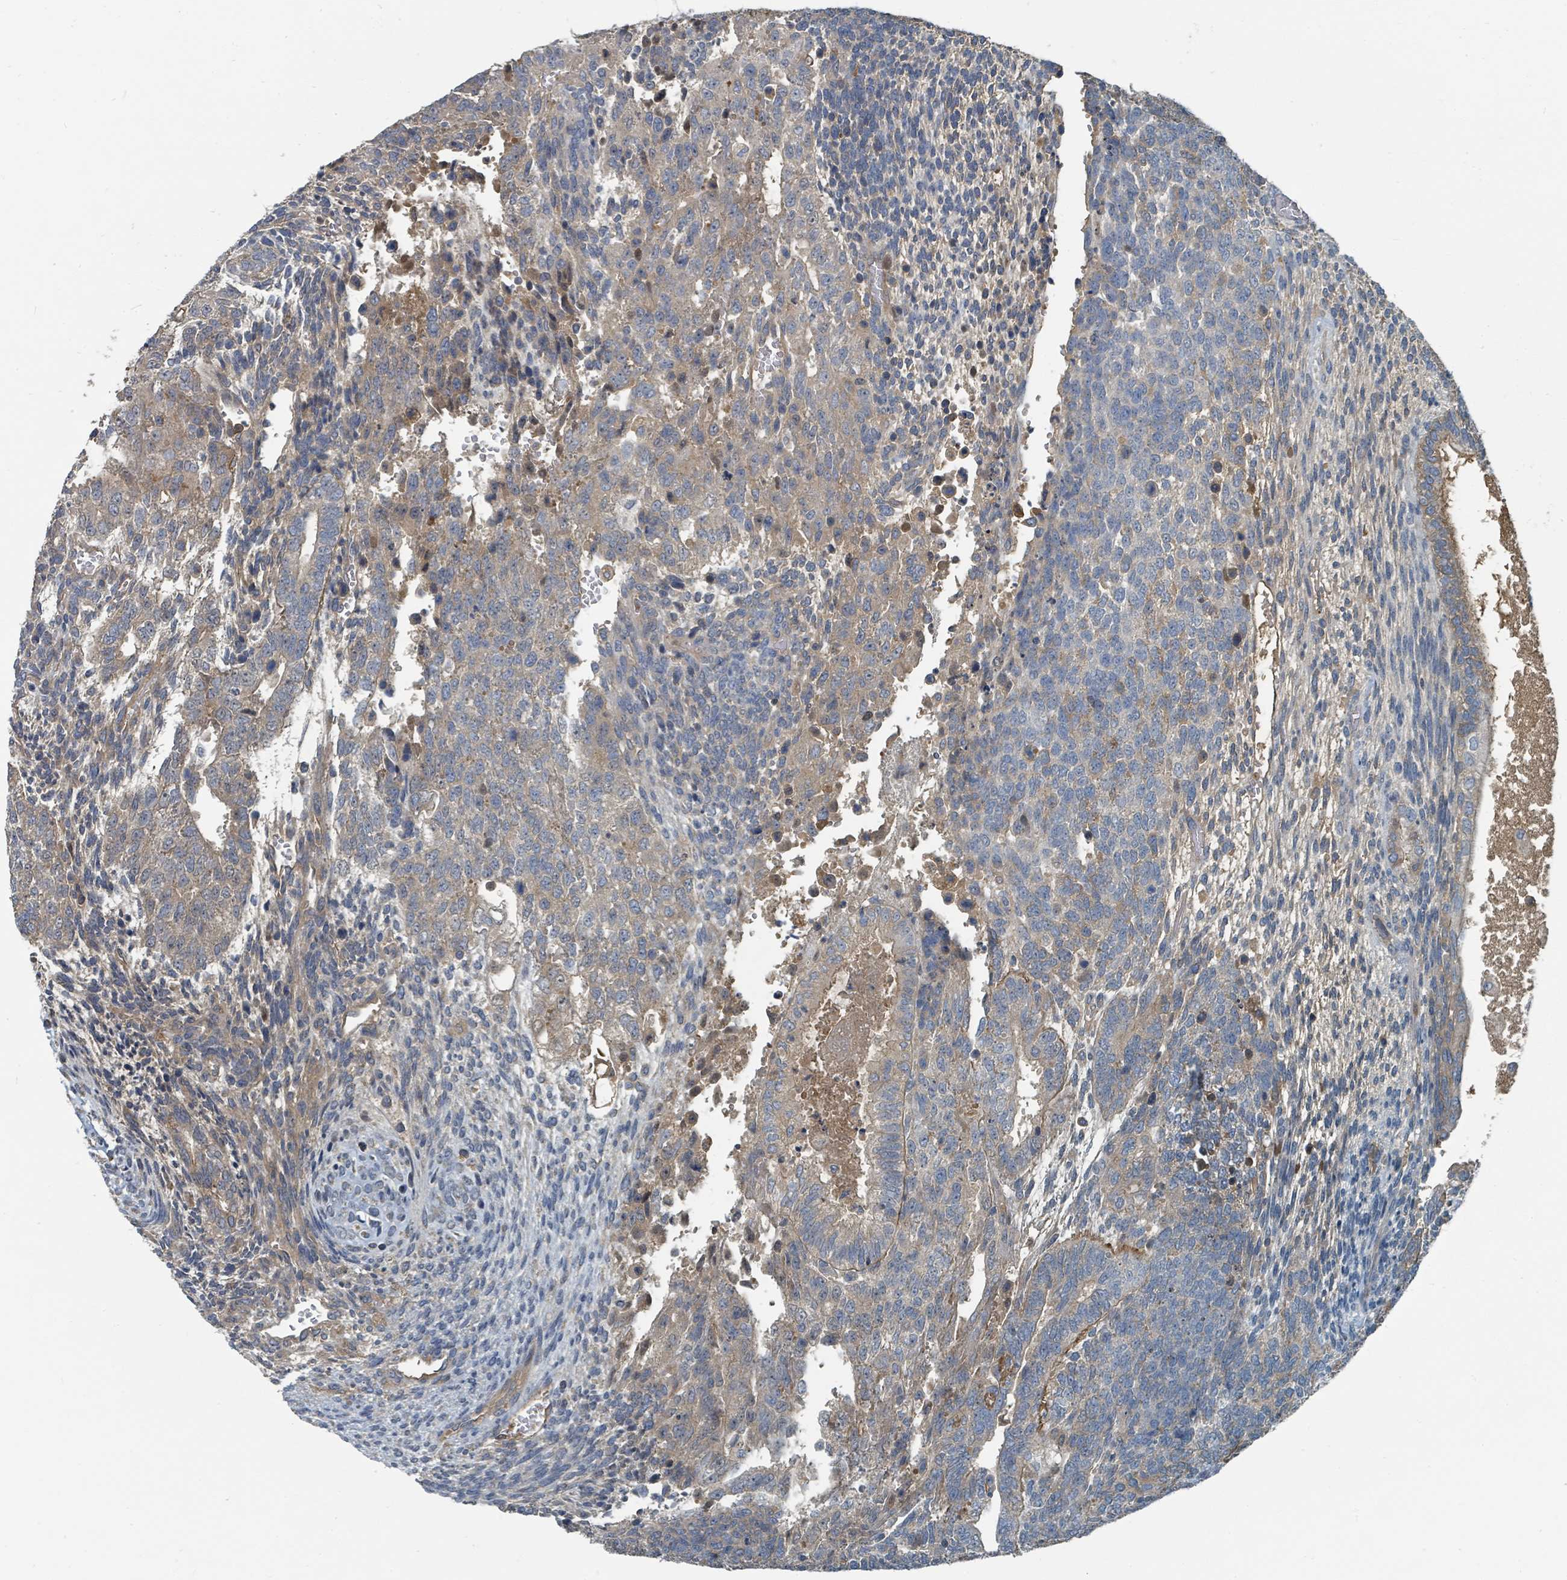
{"staining": {"intensity": "weak", "quantity": "25%-75%", "location": "cytoplasmic/membranous"}, "tissue": "testis cancer", "cell_type": "Tumor cells", "image_type": "cancer", "snomed": [{"axis": "morphology", "description": "Carcinoma, Embryonal, NOS"}, {"axis": "topography", "description": "Testis"}], "caption": "IHC image of human testis embryonal carcinoma stained for a protein (brown), which displays low levels of weak cytoplasmic/membranous expression in approximately 25%-75% of tumor cells.", "gene": "SLC44A5", "patient": {"sex": "male", "age": 23}}